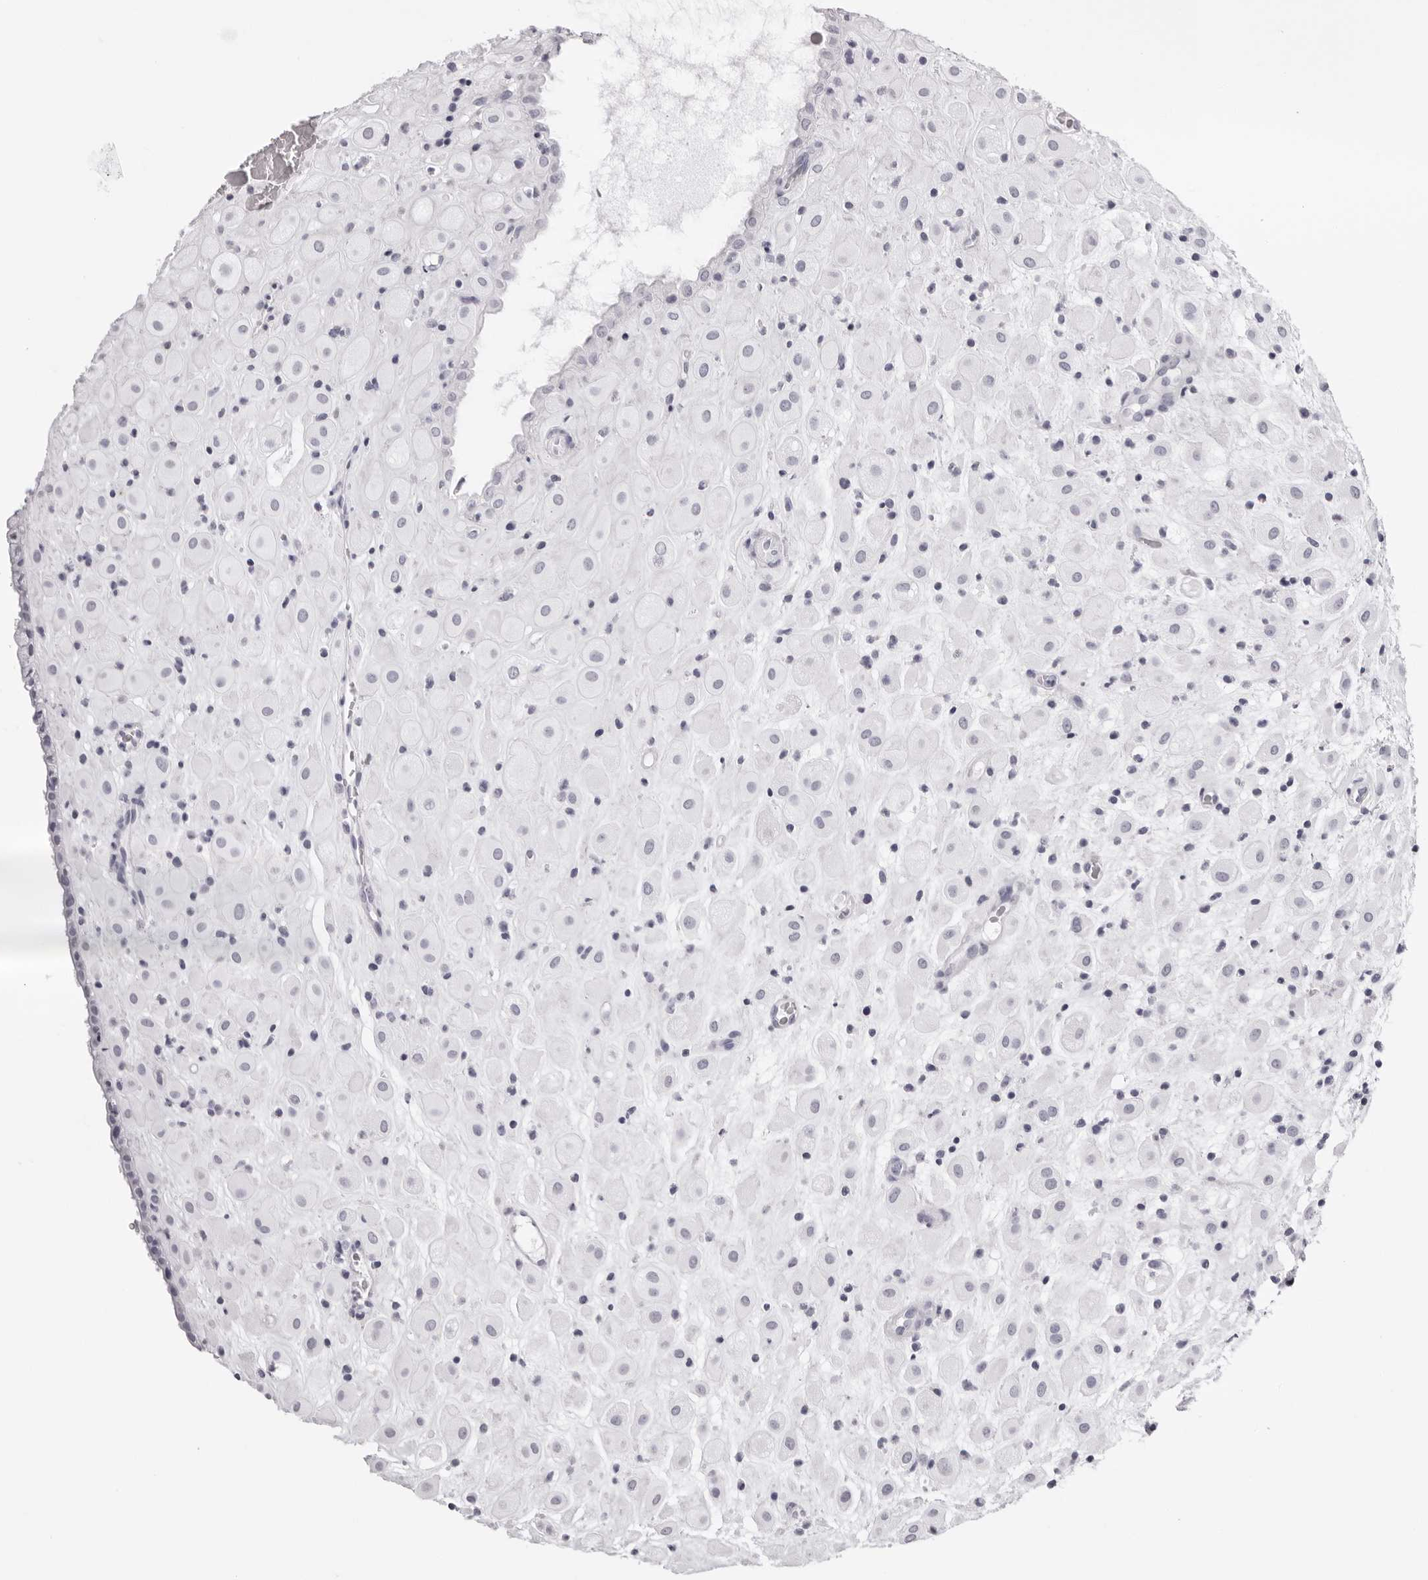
{"staining": {"intensity": "negative", "quantity": "none", "location": "none"}, "tissue": "placenta", "cell_type": "Decidual cells", "image_type": "normal", "snomed": [{"axis": "morphology", "description": "Normal tissue, NOS"}, {"axis": "topography", "description": "Placenta"}], "caption": "An immunohistochemistry (IHC) image of unremarkable placenta is shown. There is no staining in decidual cells of placenta. (Immunohistochemistry, brightfield microscopy, high magnification).", "gene": "RHO", "patient": {"sex": "female", "age": 35}}